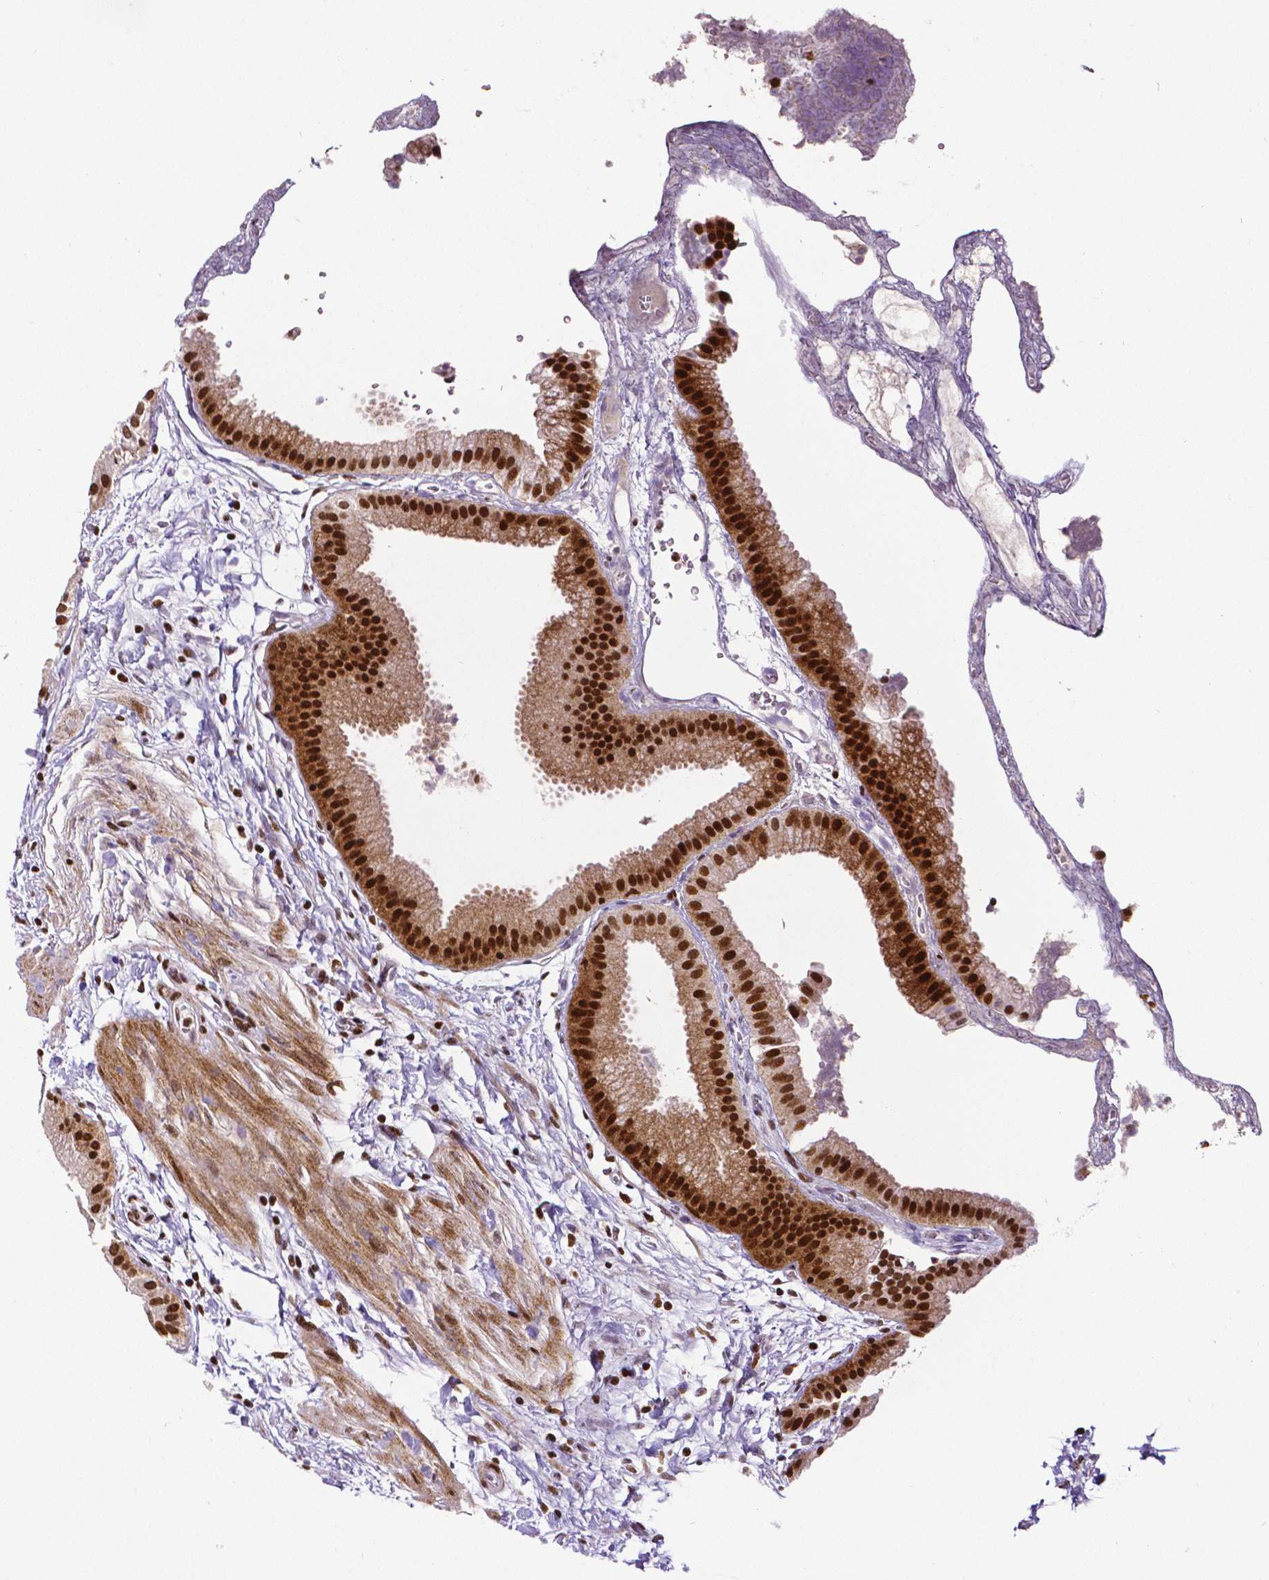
{"staining": {"intensity": "strong", "quantity": ">75%", "location": "cytoplasmic/membranous,nuclear"}, "tissue": "gallbladder", "cell_type": "Glandular cells", "image_type": "normal", "snomed": [{"axis": "morphology", "description": "Normal tissue, NOS"}, {"axis": "topography", "description": "Gallbladder"}], "caption": "About >75% of glandular cells in unremarkable gallbladder demonstrate strong cytoplasmic/membranous,nuclear protein expression as visualized by brown immunohistochemical staining.", "gene": "CTCF", "patient": {"sex": "female", "age": 63}}